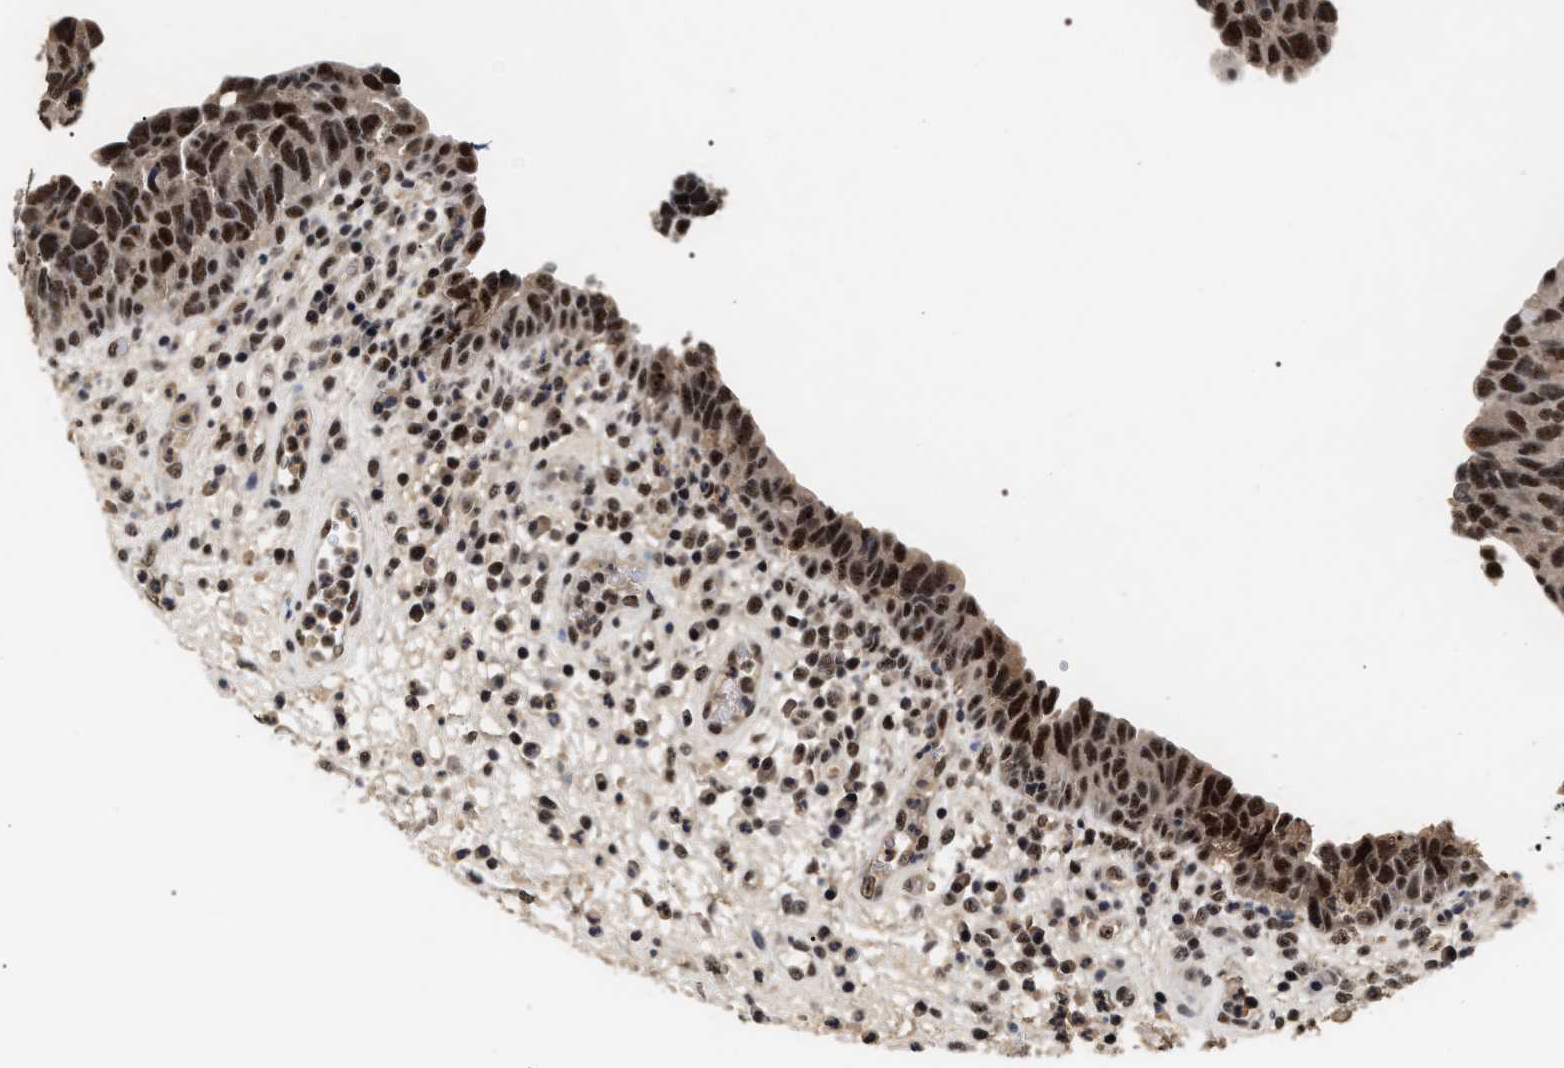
{"staining": {"intensity": "strong", "quantity": ">75%", "location": "nuclear"}, "tissue": "urothelial cancer", "cell_type": "Tumor cells", "image_type": "cancer", "snomed": [{"axis": "morphology", "description": "Urothelial carcinoma, High grade"}, {"axis": "topography", "description": "Urinary bladder"}], "caption": "Urothelial cancer stained for a protein demonstrates strong nuclear positivity in tumor cells.", "gene": "RRP1B", "patient": {"sex": "female", "age": 82}}